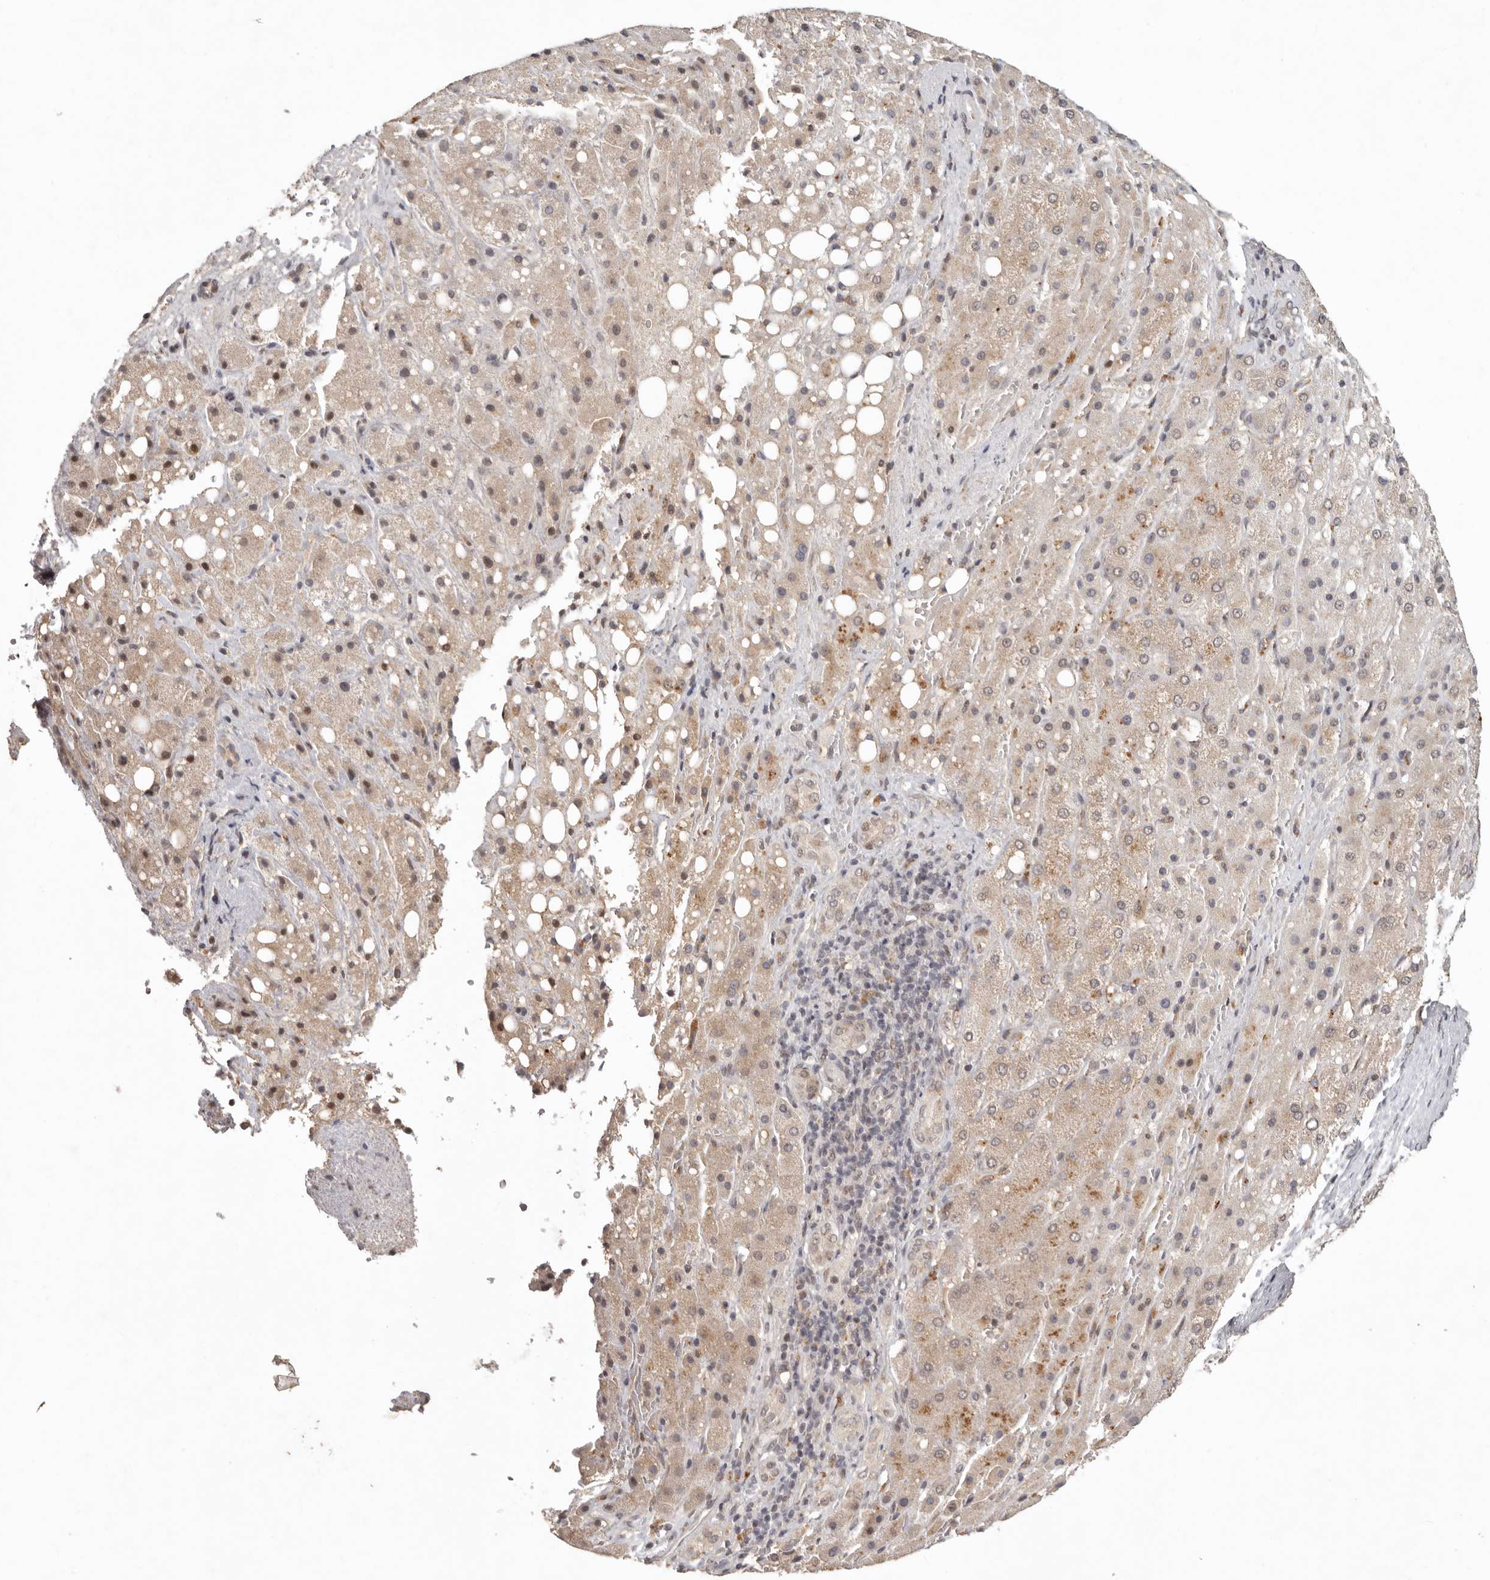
{"staining": {"intensity": "weak", "quantity": "25%-75%", "location": "cytoplasmic/membranous"}, "tissue": "liver cancer", "cell_type": "Tumor cells", "image_type": "cancer", "snomed": [{"axis": "morphology", "description": "Carcinoma, Hepatocellular, NOS"}, {"axis": "topography", "description": "Liver"}], "caption": "Protein expression analysis of human liver cancer reveals weak cytoplasmic/membranous expression in about 25%-75% of tumor cells.", "gene": "LRRC75A", "patient": {"sex": "male", "age": 80}}